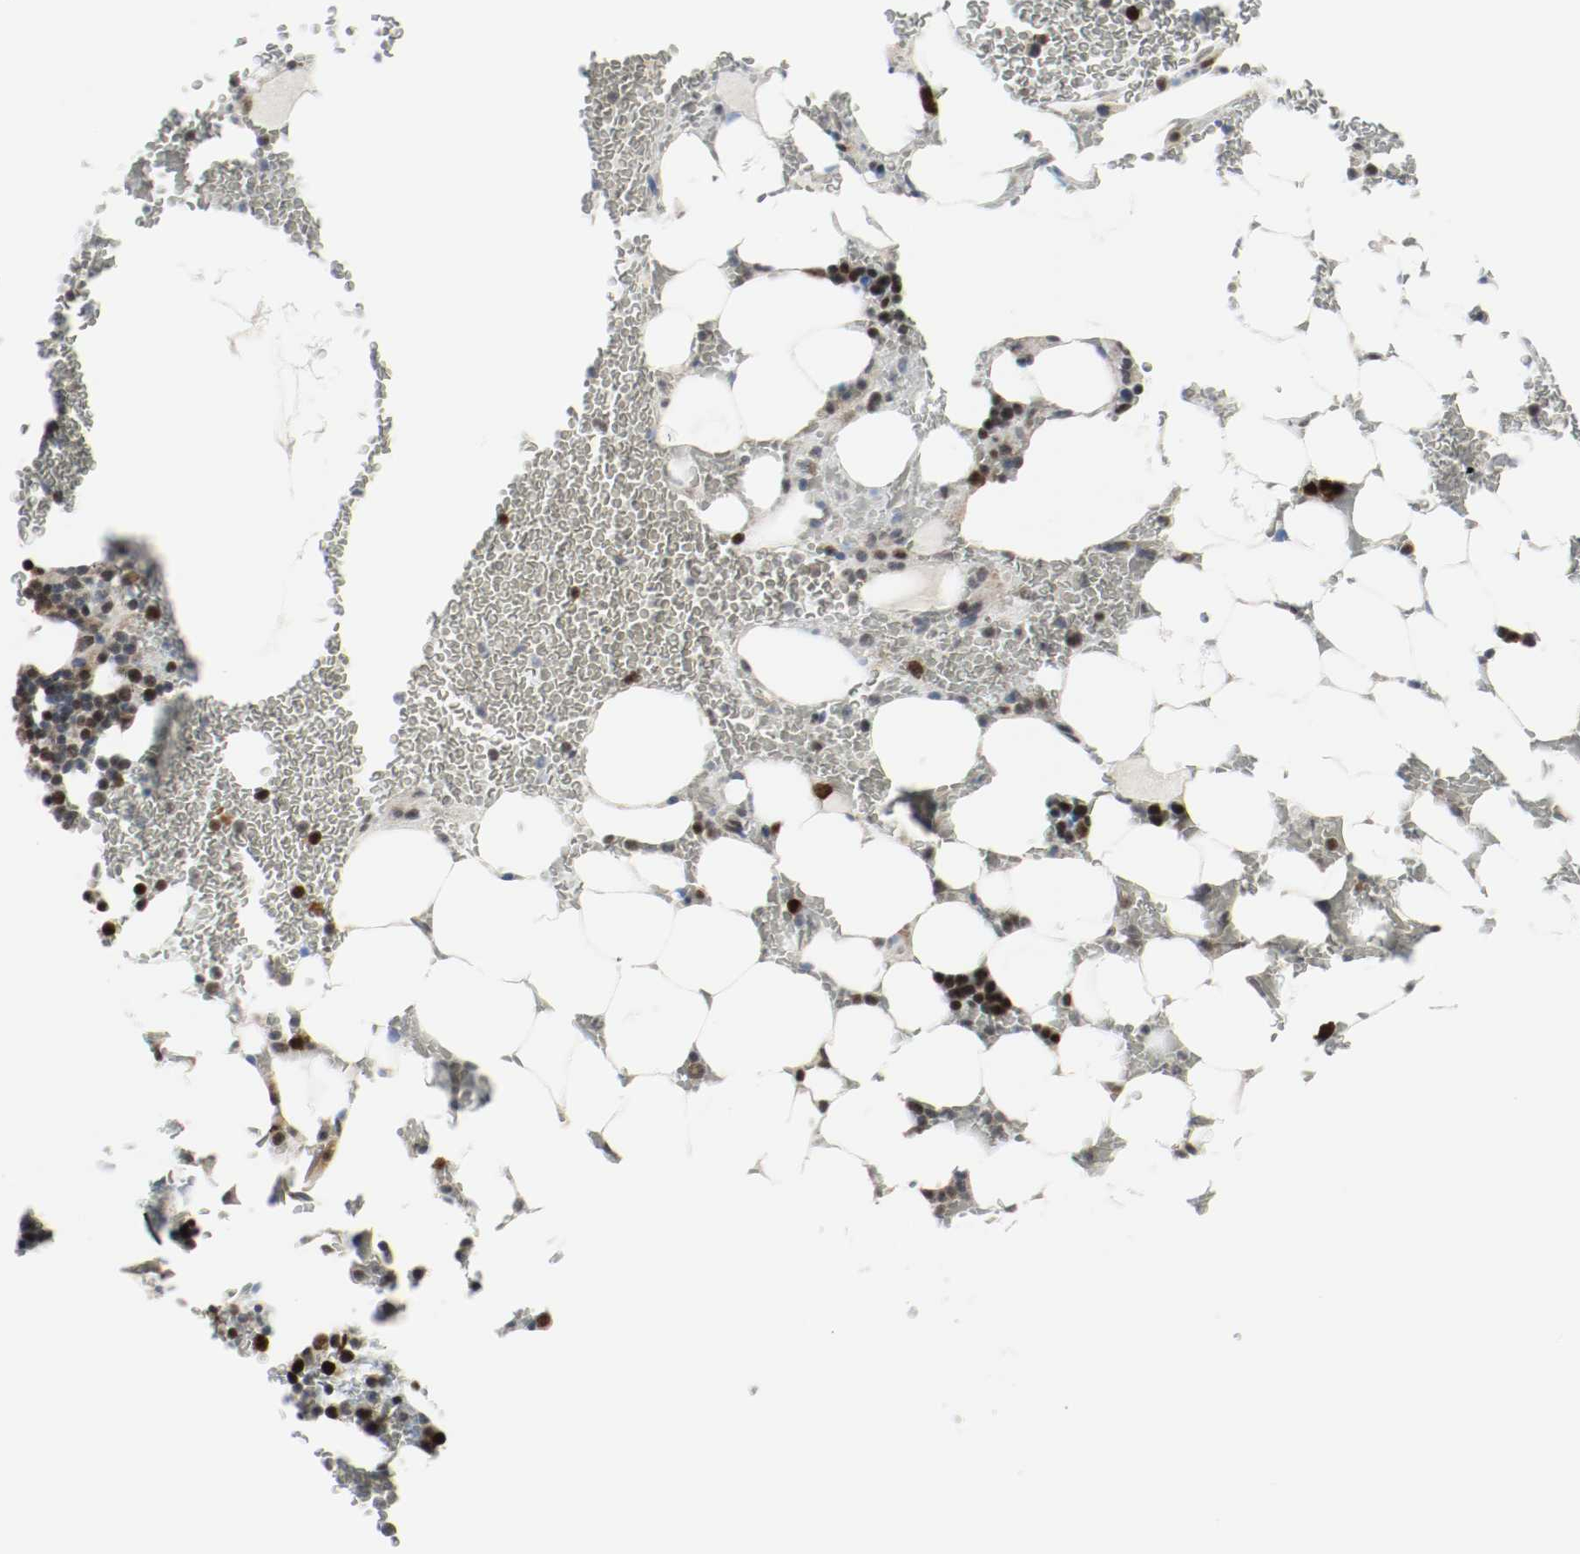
{"staining": {"intensity": "moderate", "quantity": "25%-75%", "location": "nuclear"}, "tissue": "bone marrow", "cell_type": "Hematopoietic cells", "image_type": "normal", "snomed": [{"axis": "morphology", "description": "Normal tissue, NOS"}, {"axis": "topography", "description": "Bone marrow"}], "caption": "This image reveals immunohistochemistry staining of benign human bone marrow, with medium moderate nuclear staining in about 25%-75% of hematopoietic cells.", "gene": "PPME1", "patient": {"sex": "female", "age": 73}}